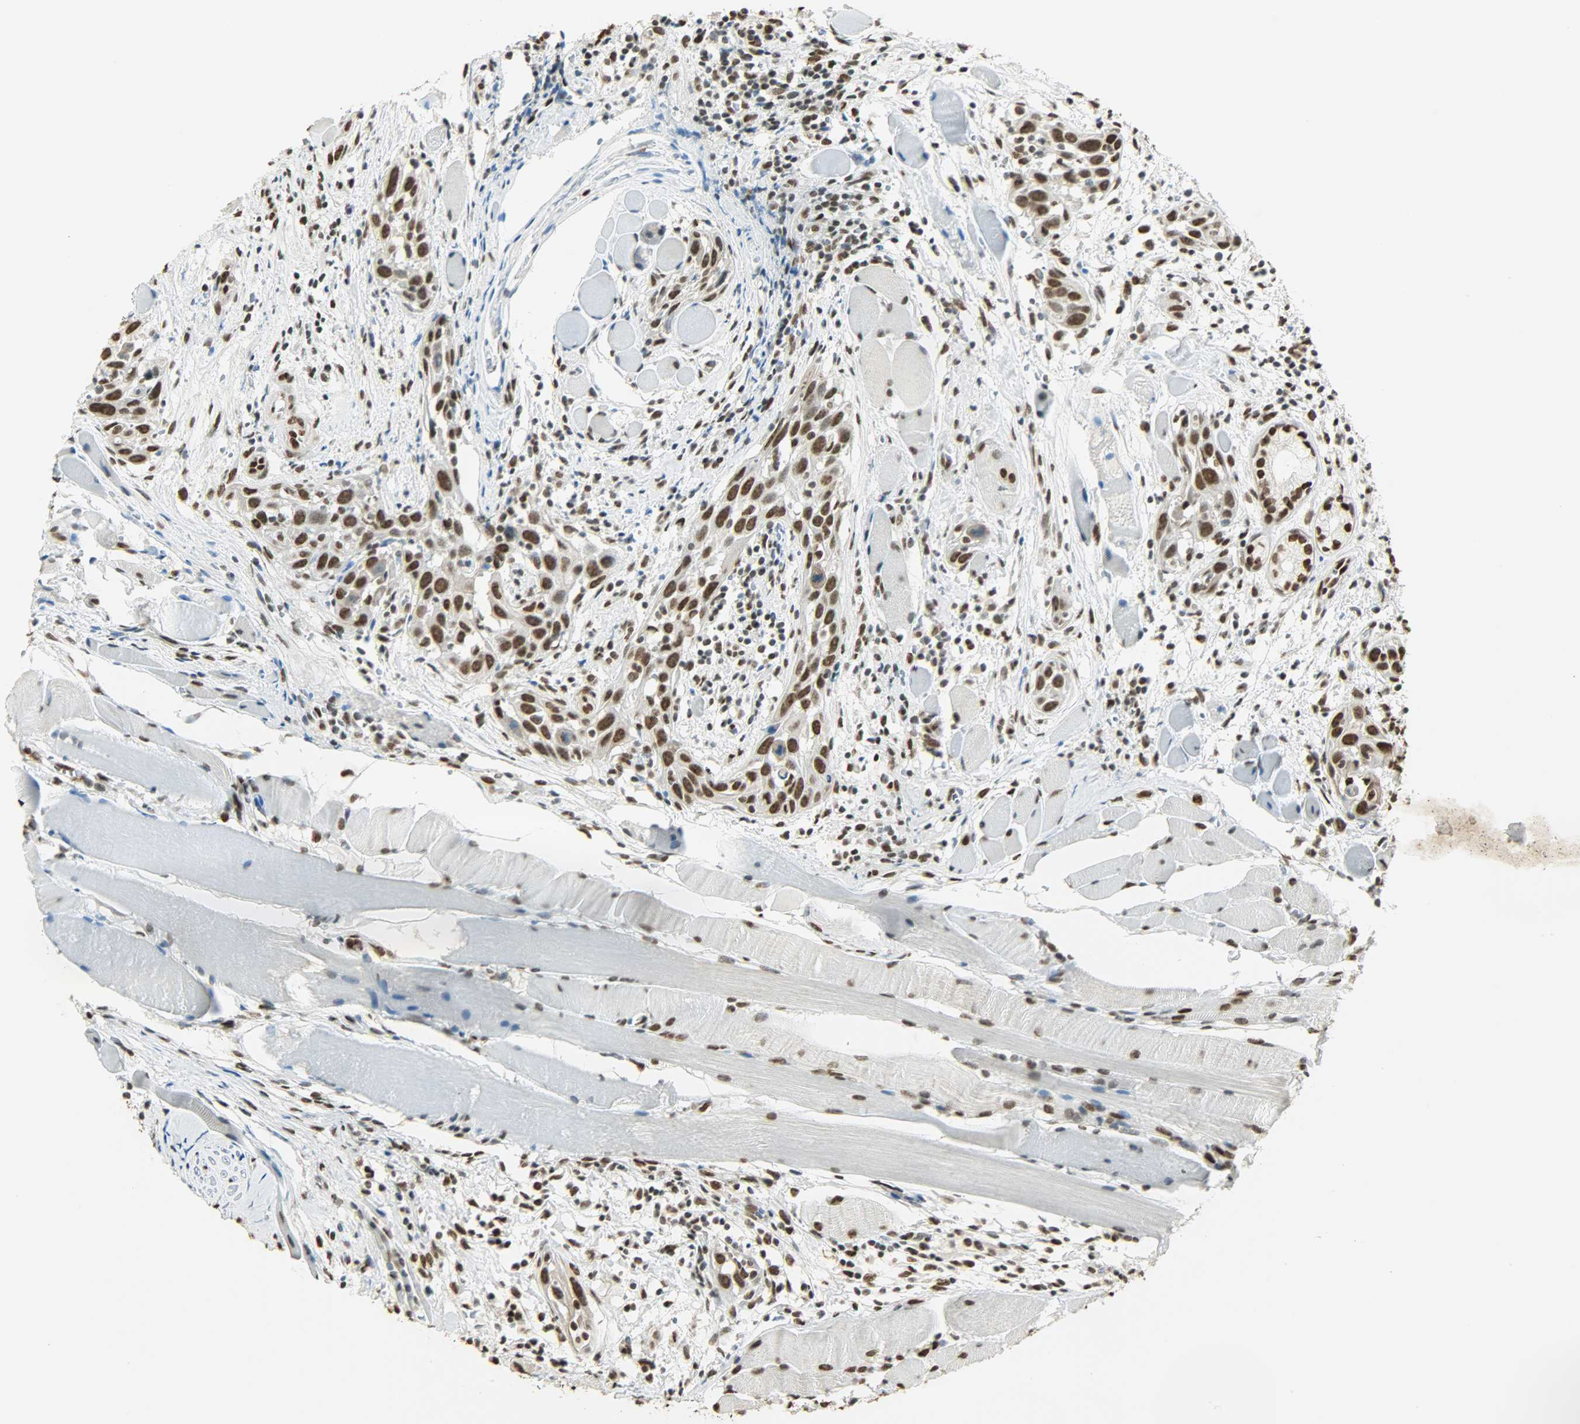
{"staining": {"intensity": "strong", "quantity": ">75%", "location": "nuclear"}, "tissue": "head and neck cancer", "cell_type": "Tumor cells", "image_type": "cancer", "snomed": [{"axis": "morphology", "description": "Squamous cell carcinoma, NOS"}, {"axis": "topography", "description": "Oral tissue"}, {"axis": "topography", "description": "Head-Neck"}], "caption": "Protein analysis of head and neck cancer tissue reveals strong nuclear staining in approximately >75% of tumor cells.", "gene": "MYEF2", "patient": {"sex": "female", "age": 50}}